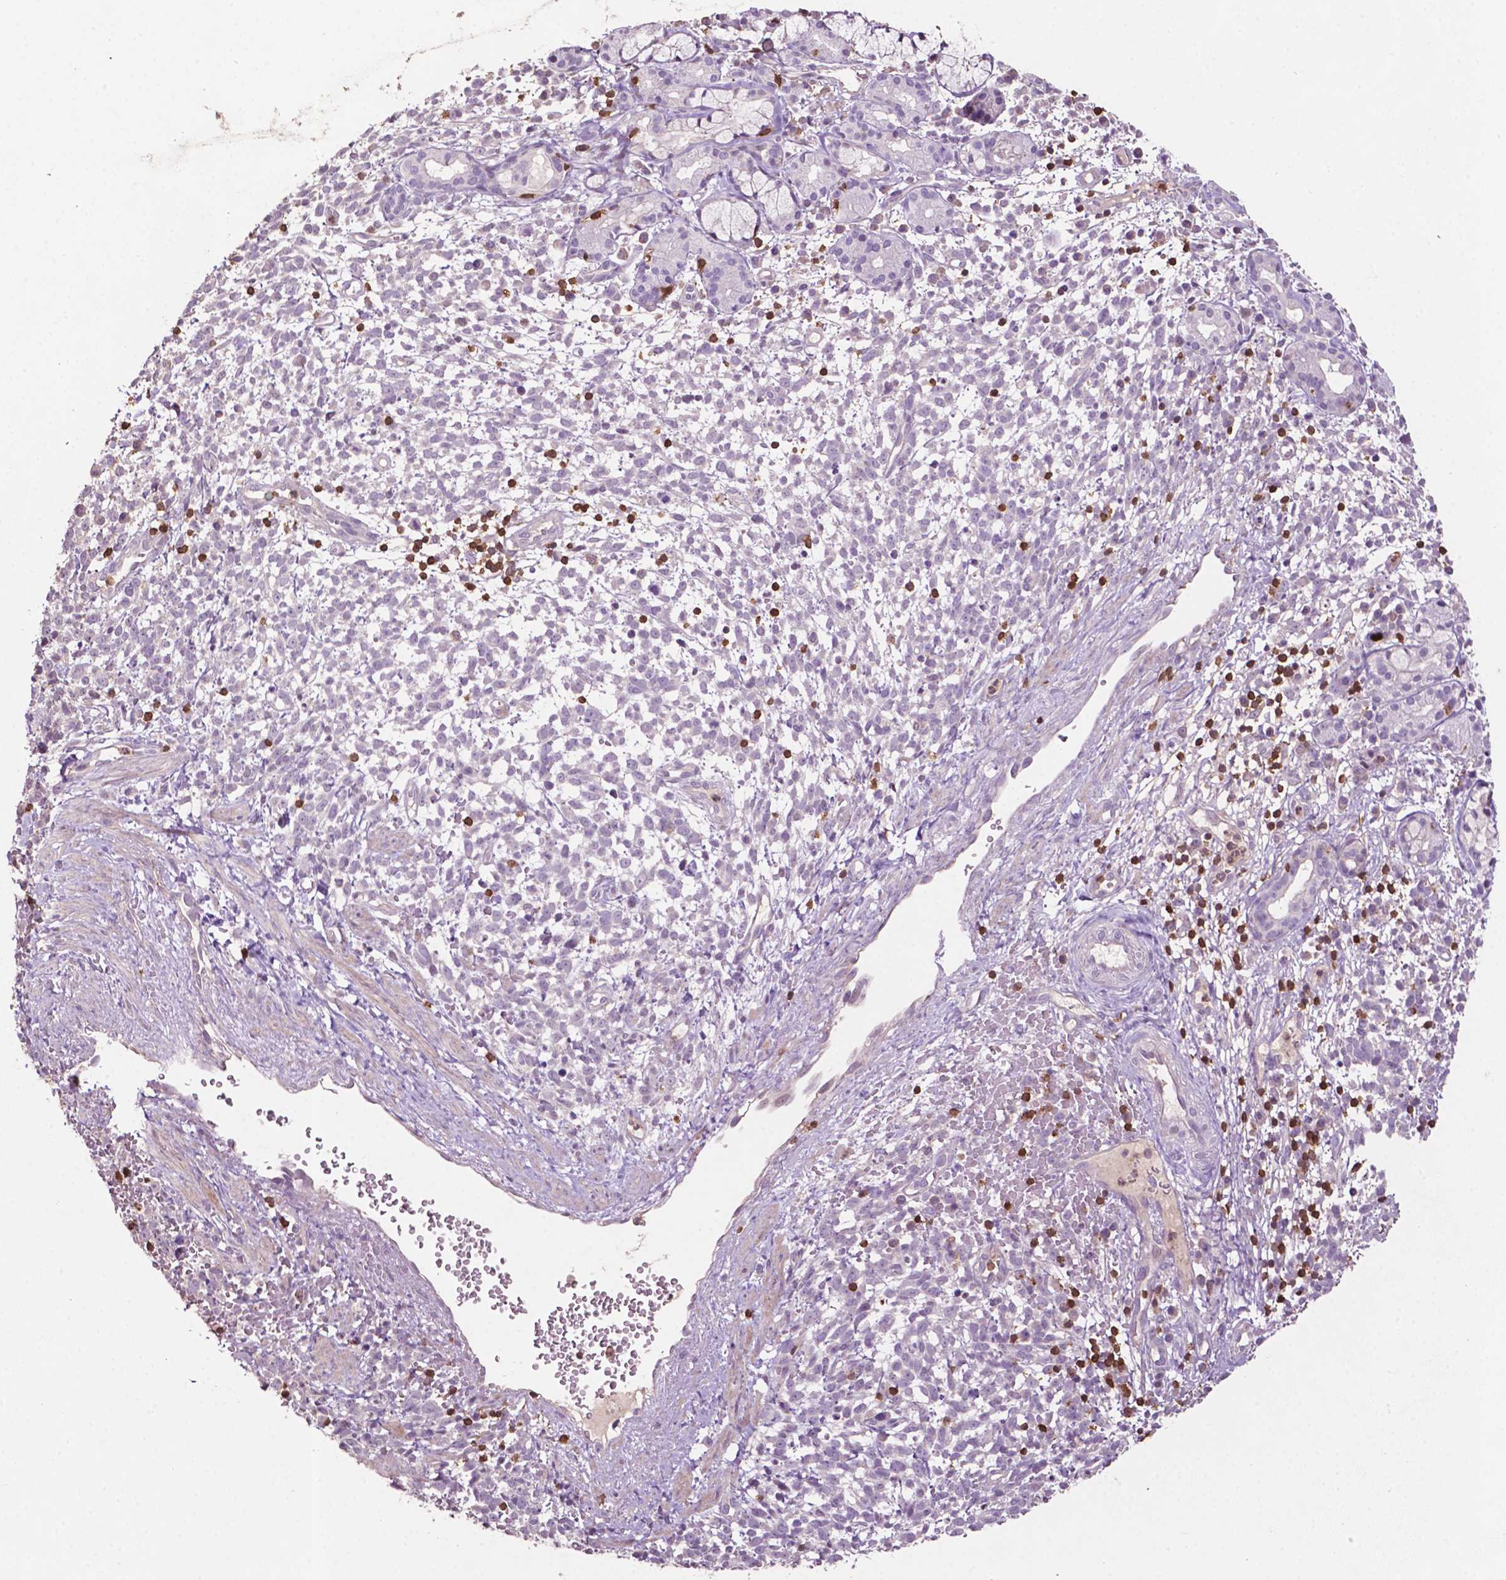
{"staining": {"intensity": "negative", "quantity": "none", "location": "none"}, "tissue": "melanoma", "cell_type": "Tumor cells", "image_type": "cancer", "snomed": [{"axis": "morphology", "description": "Malignant melanoma, NOS"}, {"axis": "topography", "description": "Skin"}], "caption": "High magnification brightfield microscopy of malignant melanoma stained with DAB (3,3'-diaminobenzidine) (brown) and counterstained with hematoxylin (blue): tumor cells show no significant positivity.", "gene": "TBC1D10C", "patient": {"sex": "female", "age": 70}}